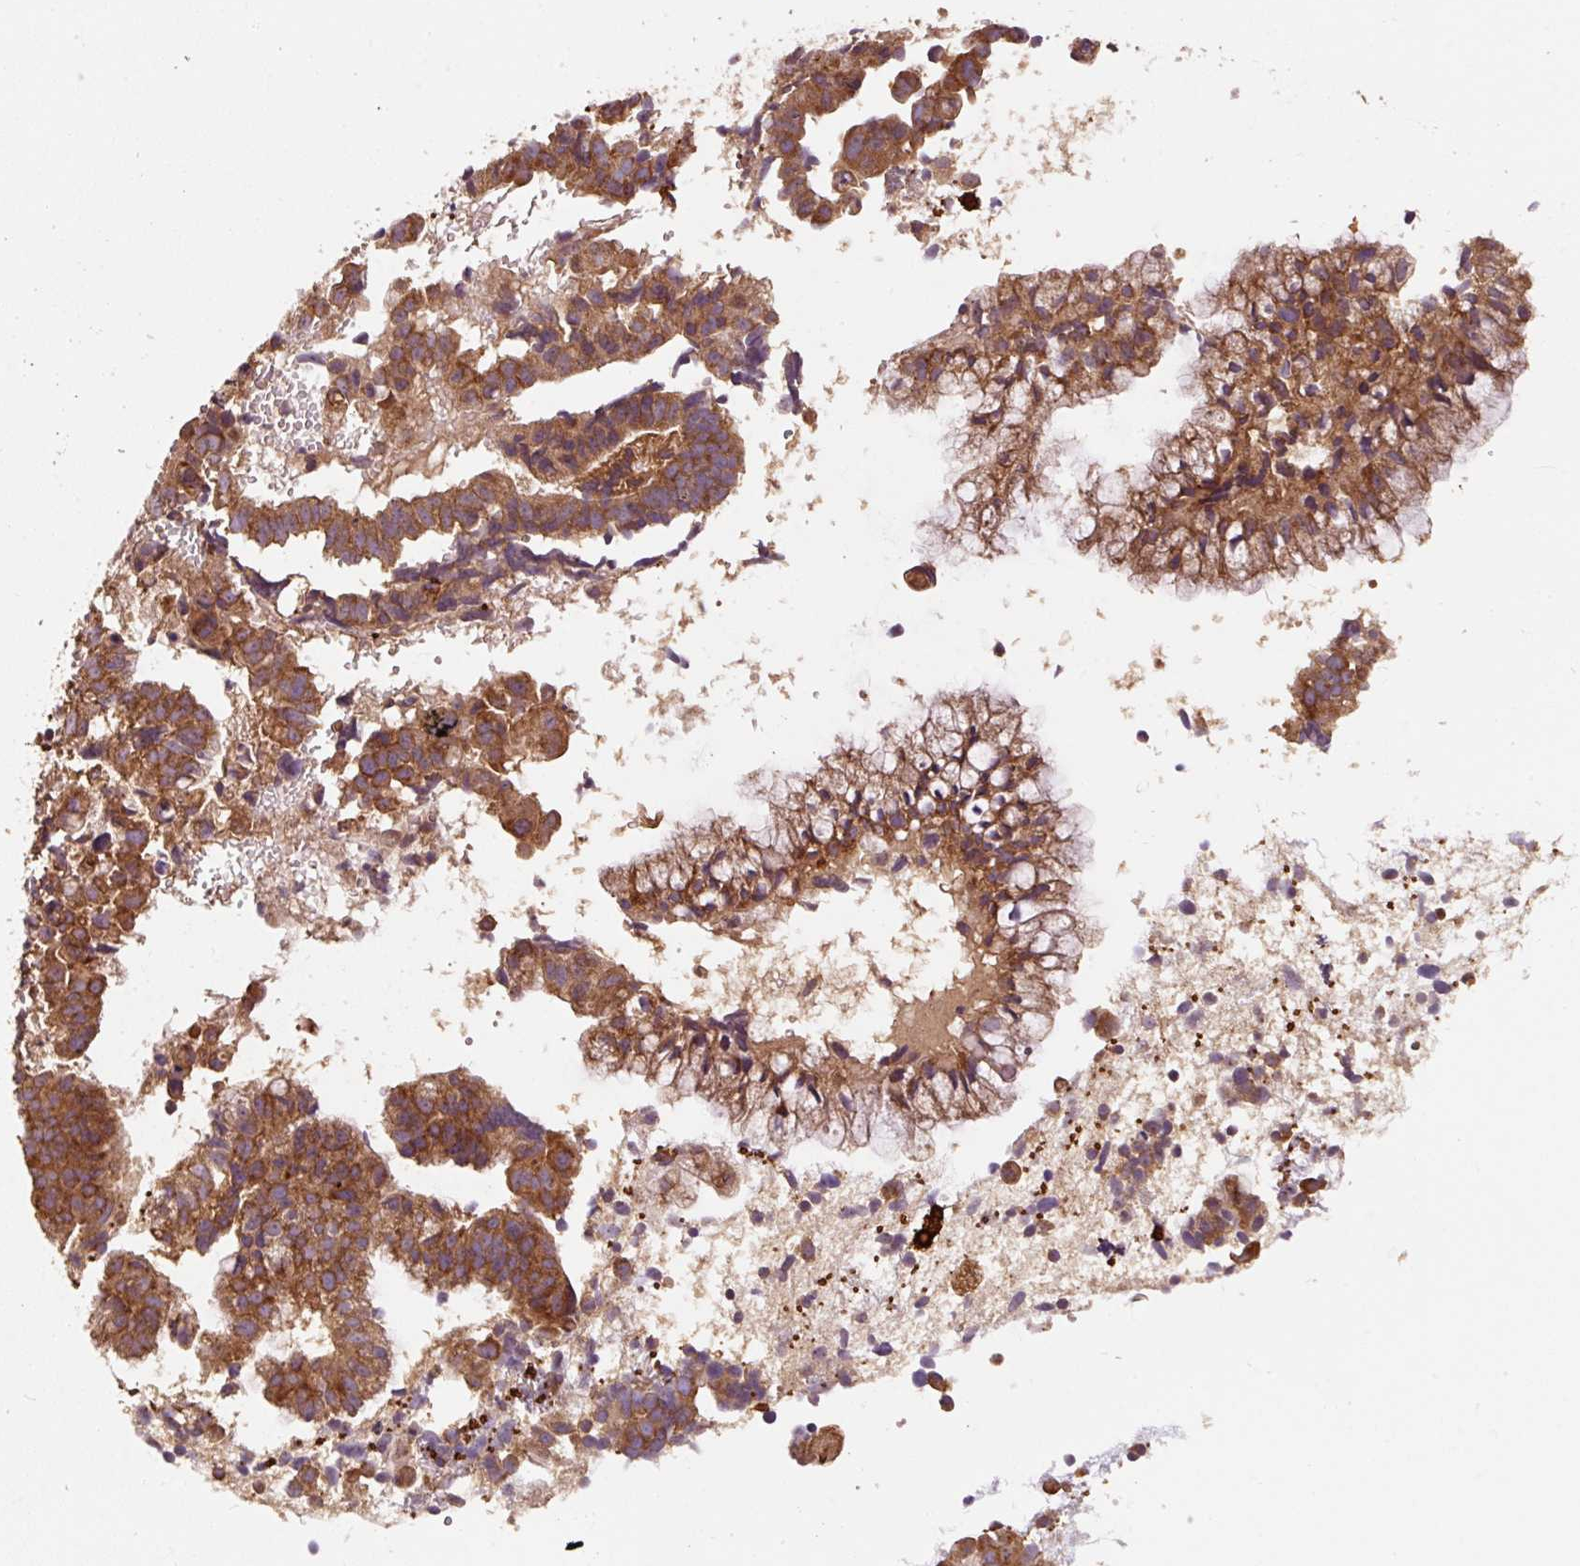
{"staining": {"intensity": "moderate", "quantity": ">75%", "location": "cytoplasmic/membranous"}, "tissue": "endometrial cancer", "cell_type": "Tumor cells", "image_type": "cancer", "snomed": [{"axis": "morphology", "description": "Adenocarcinoma, NOS"}, {"axis": "topography", "description": "Endometrium"}], "caption": "The immunohistochemical stain labels moderate cytoplasmic/membranous positivity in tumor cells of endometrial adenocarcinoma tissue.", "gene": "EIF2S2", "patient": {"sex": "female", "age": 76}}